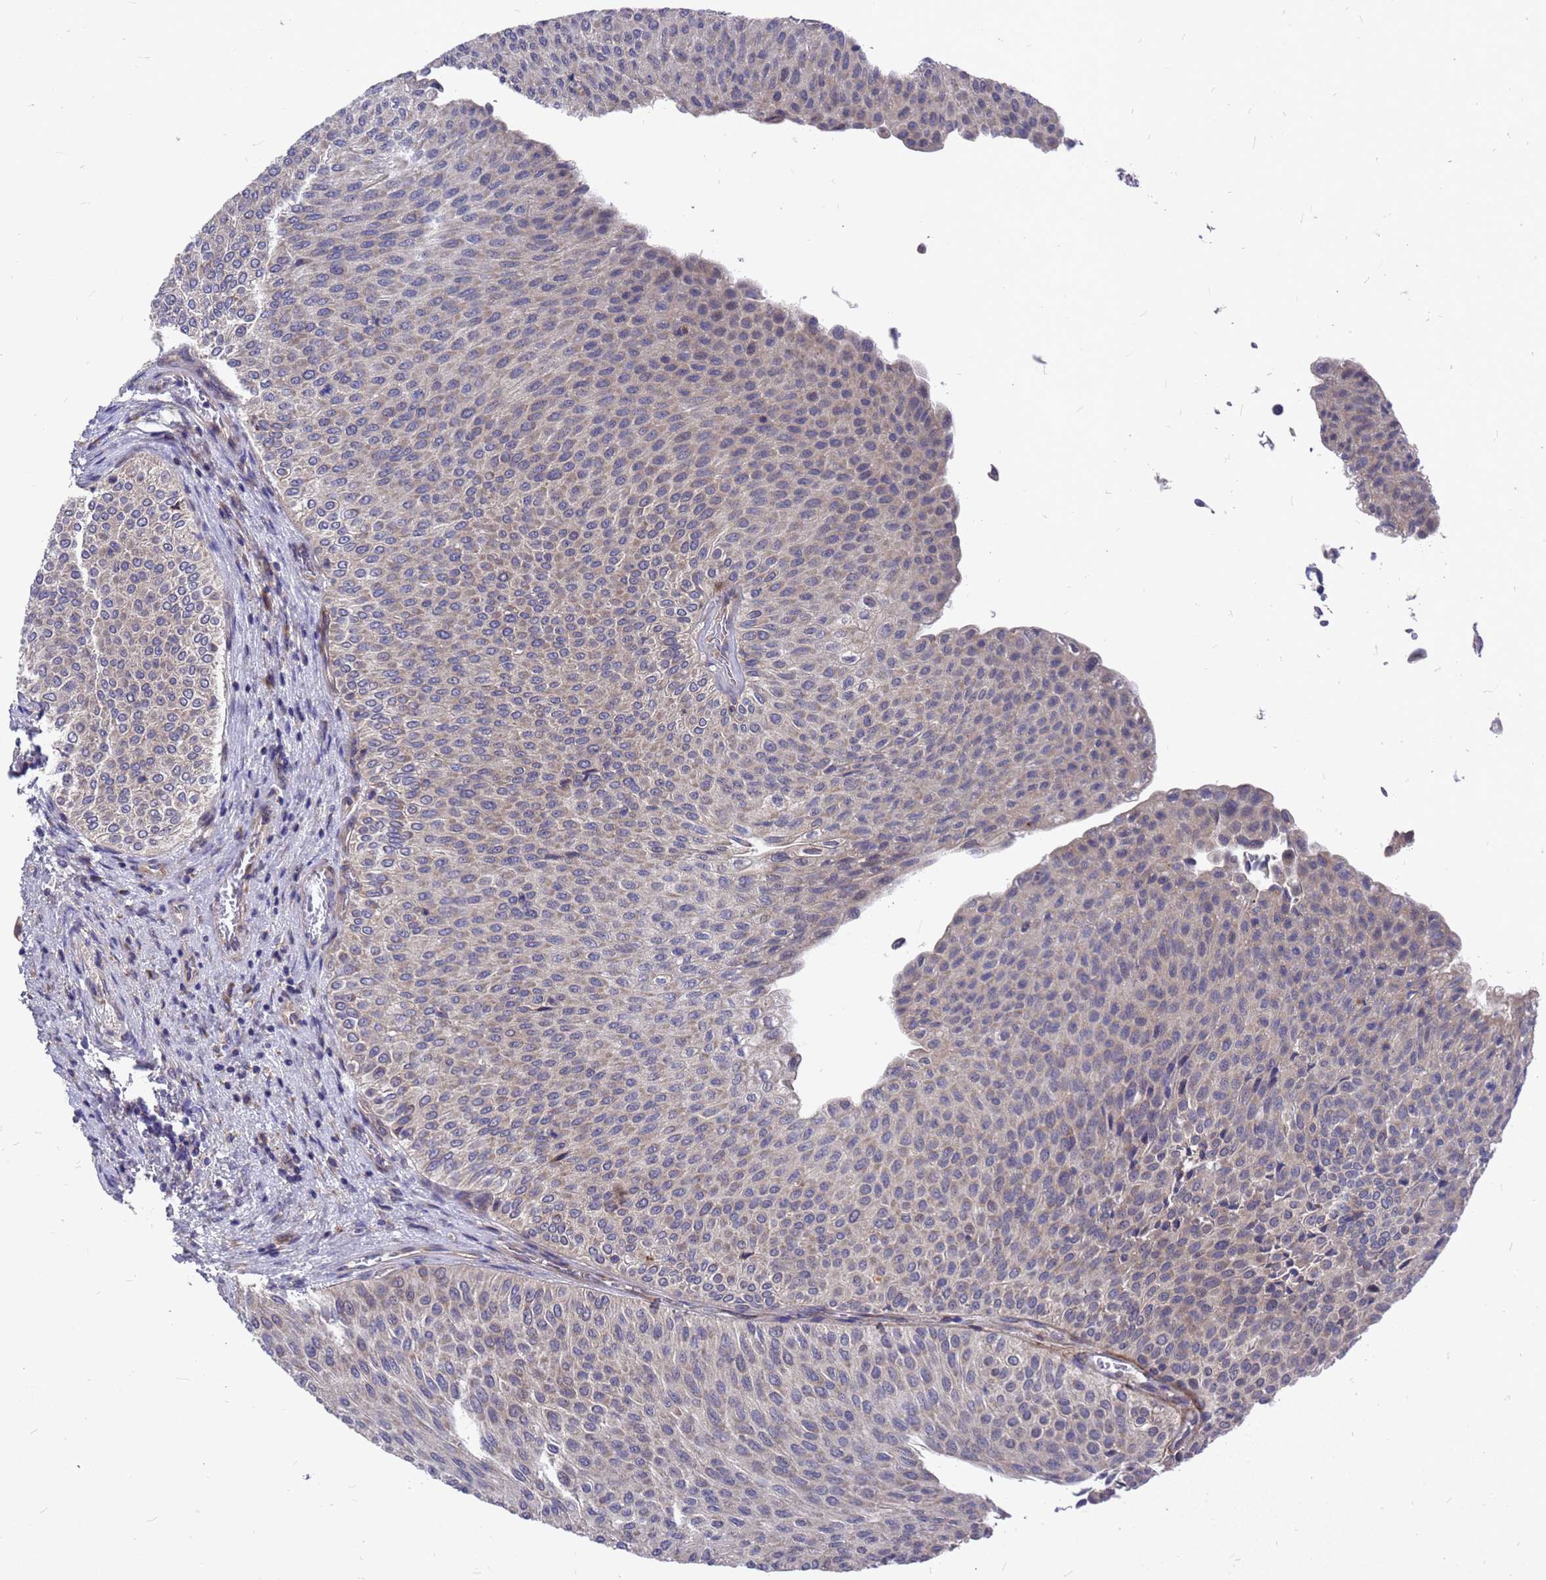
{"staining": {"intensity": "negative", "quantity": "none", "location": "none"}, "tissue": "urothelial cancer", "cell_type": "Tumor cells", "image_type": "cancer", "snomed": [{"axis": "morphology", "description": "Urothelial carcinoma, Low grade"}, {"axis": "topography", "description": "Urinary bladder"}], "caption": "Tumor cells show no significant positivity in urothelial carcinoma (low-grade).", "gene": "ZNF717", "patient": {"sex": "male", "age": 78}}